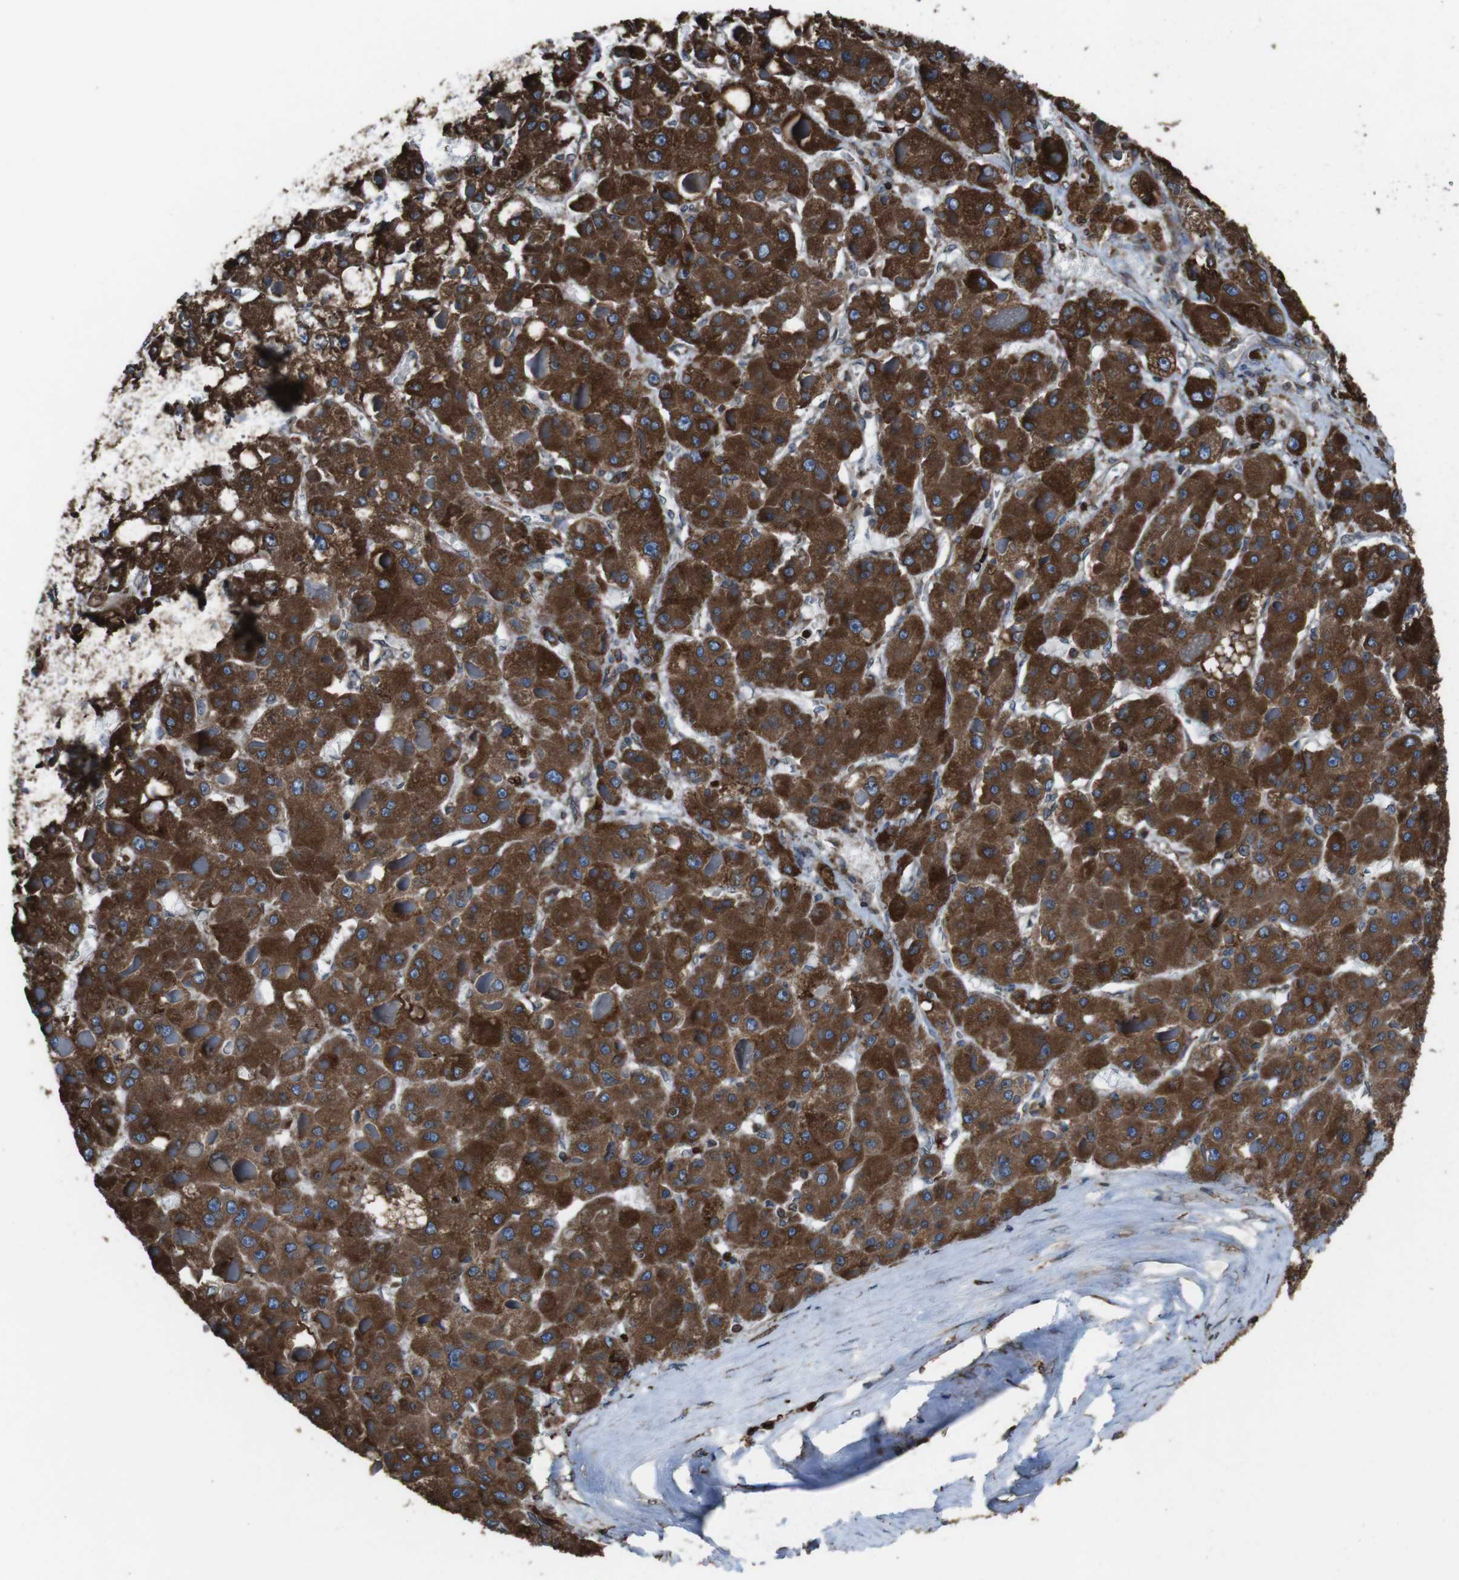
{"staining": {"intensity": "strong", "quantity": ">75%", "location": "cytoplasmic/membranous"}, "tissue": "liver cancer", "cell_type": "Tumor cells", "image_type": "cancer", "snomed": [{"axis": "morphology", "description": "Carcinoma, Hepatocellular, NOS"}, {"axis": "topography", "description": "Liver"}], "caption": "Liver hepatocellular carcinoma stained for a protein reveals strong cytoplasmic/membranous positivity in tumor cells.", "gene": "APMAP", "patient": {"sex": "female", "age": 73}}